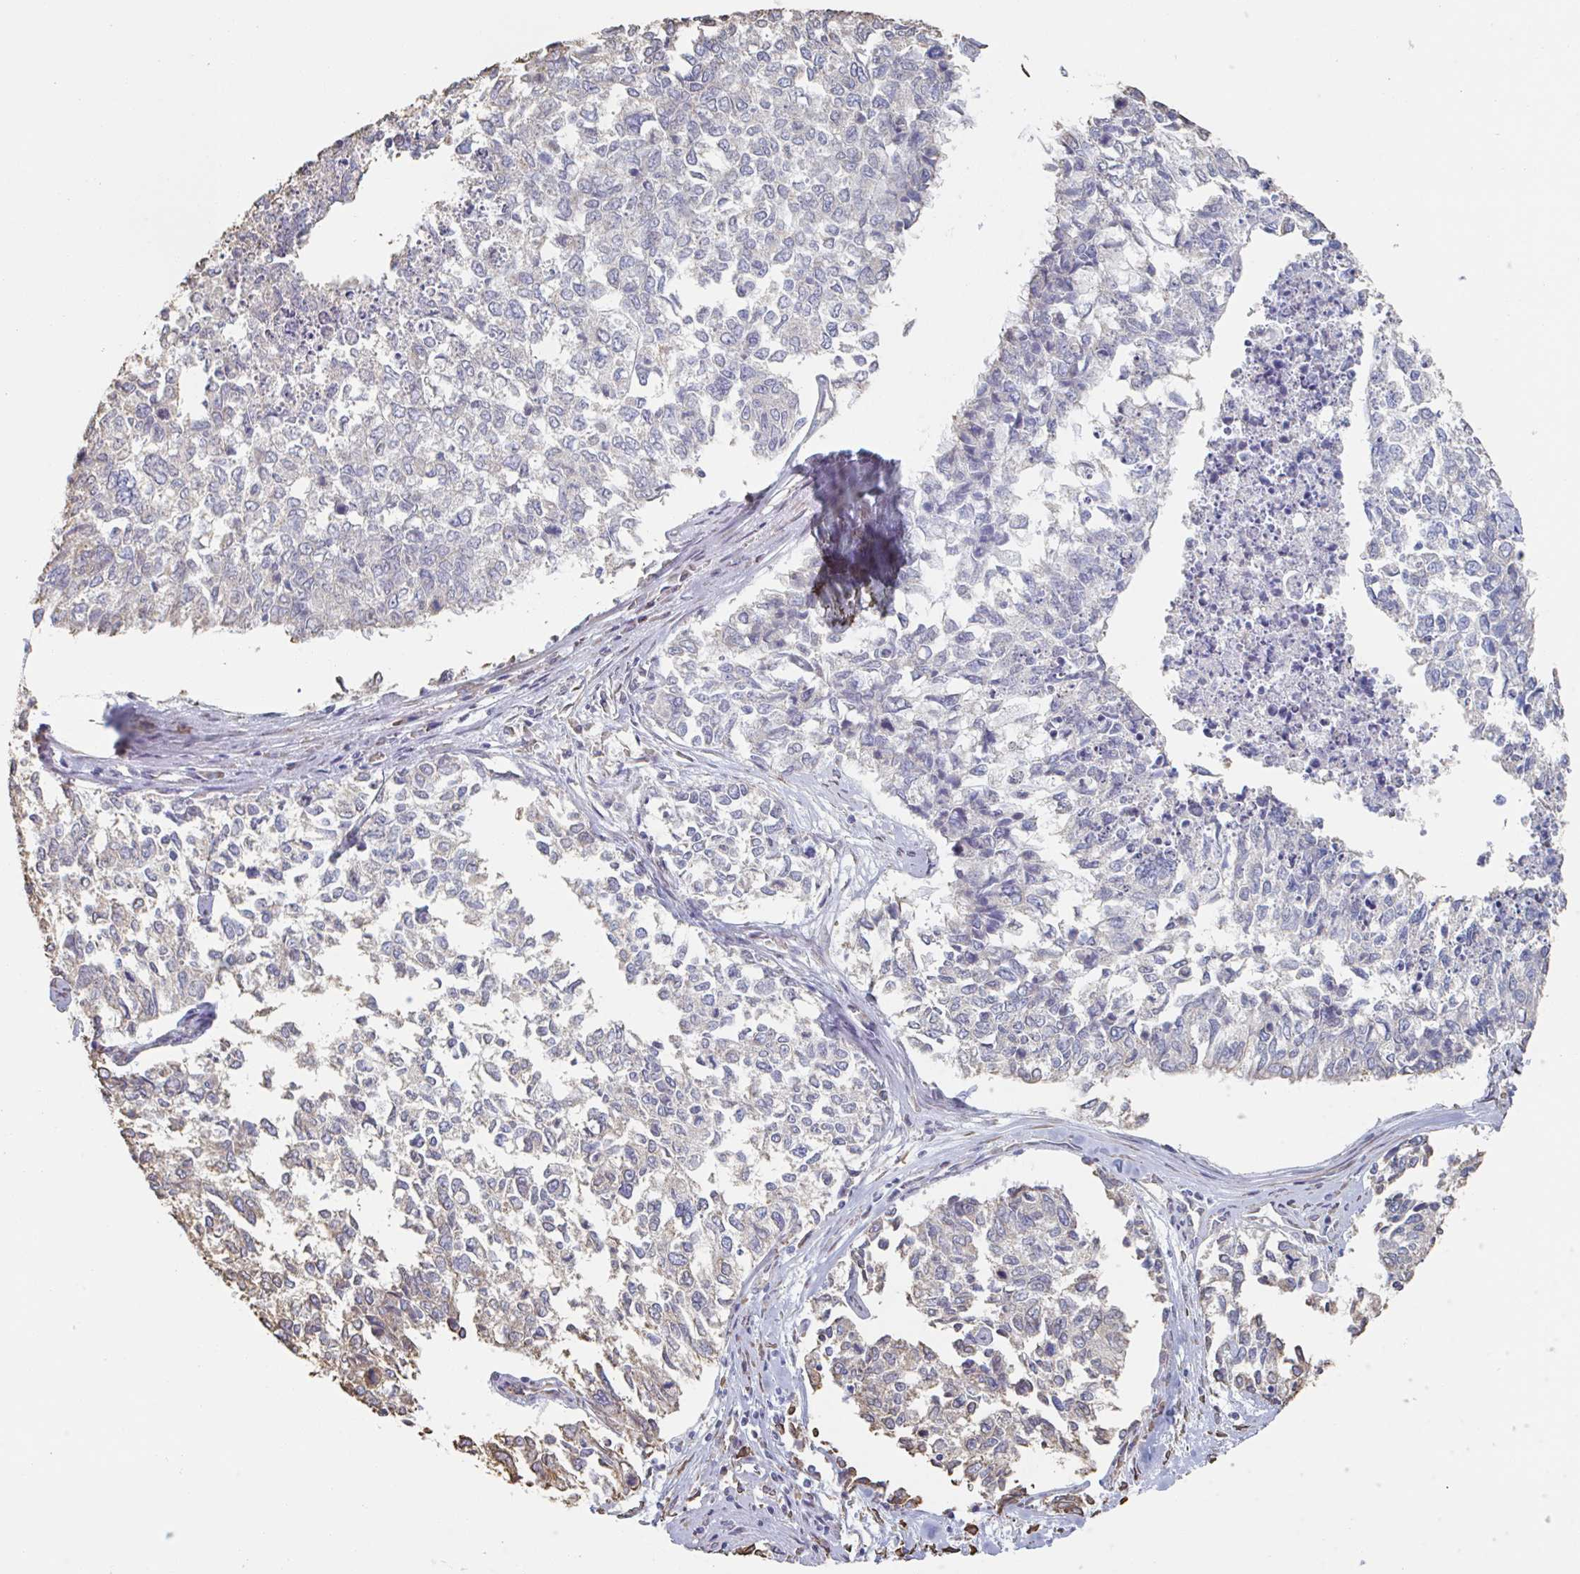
{"staining": {"intensity": "moderate", "quantity": "<25%", "location": "cytoplasmic/membranous"}, "tissue": "cervical cancer", "cell_type": "Tumor cells", "image_type": "cancer", "snomed": [{"axis": "morphology", "description": "Adenocarcinoma, NOS"}, {"axis": "topography", "description": "Cervix"}], "caption": "An image of human cervical adenocarcinoma stained for a protein reveals moderate cytoplasmic/membranous brown staining in tumor cells.", "gene": "RAB5IF", "patient": {"sex": "female", "age": 63}}